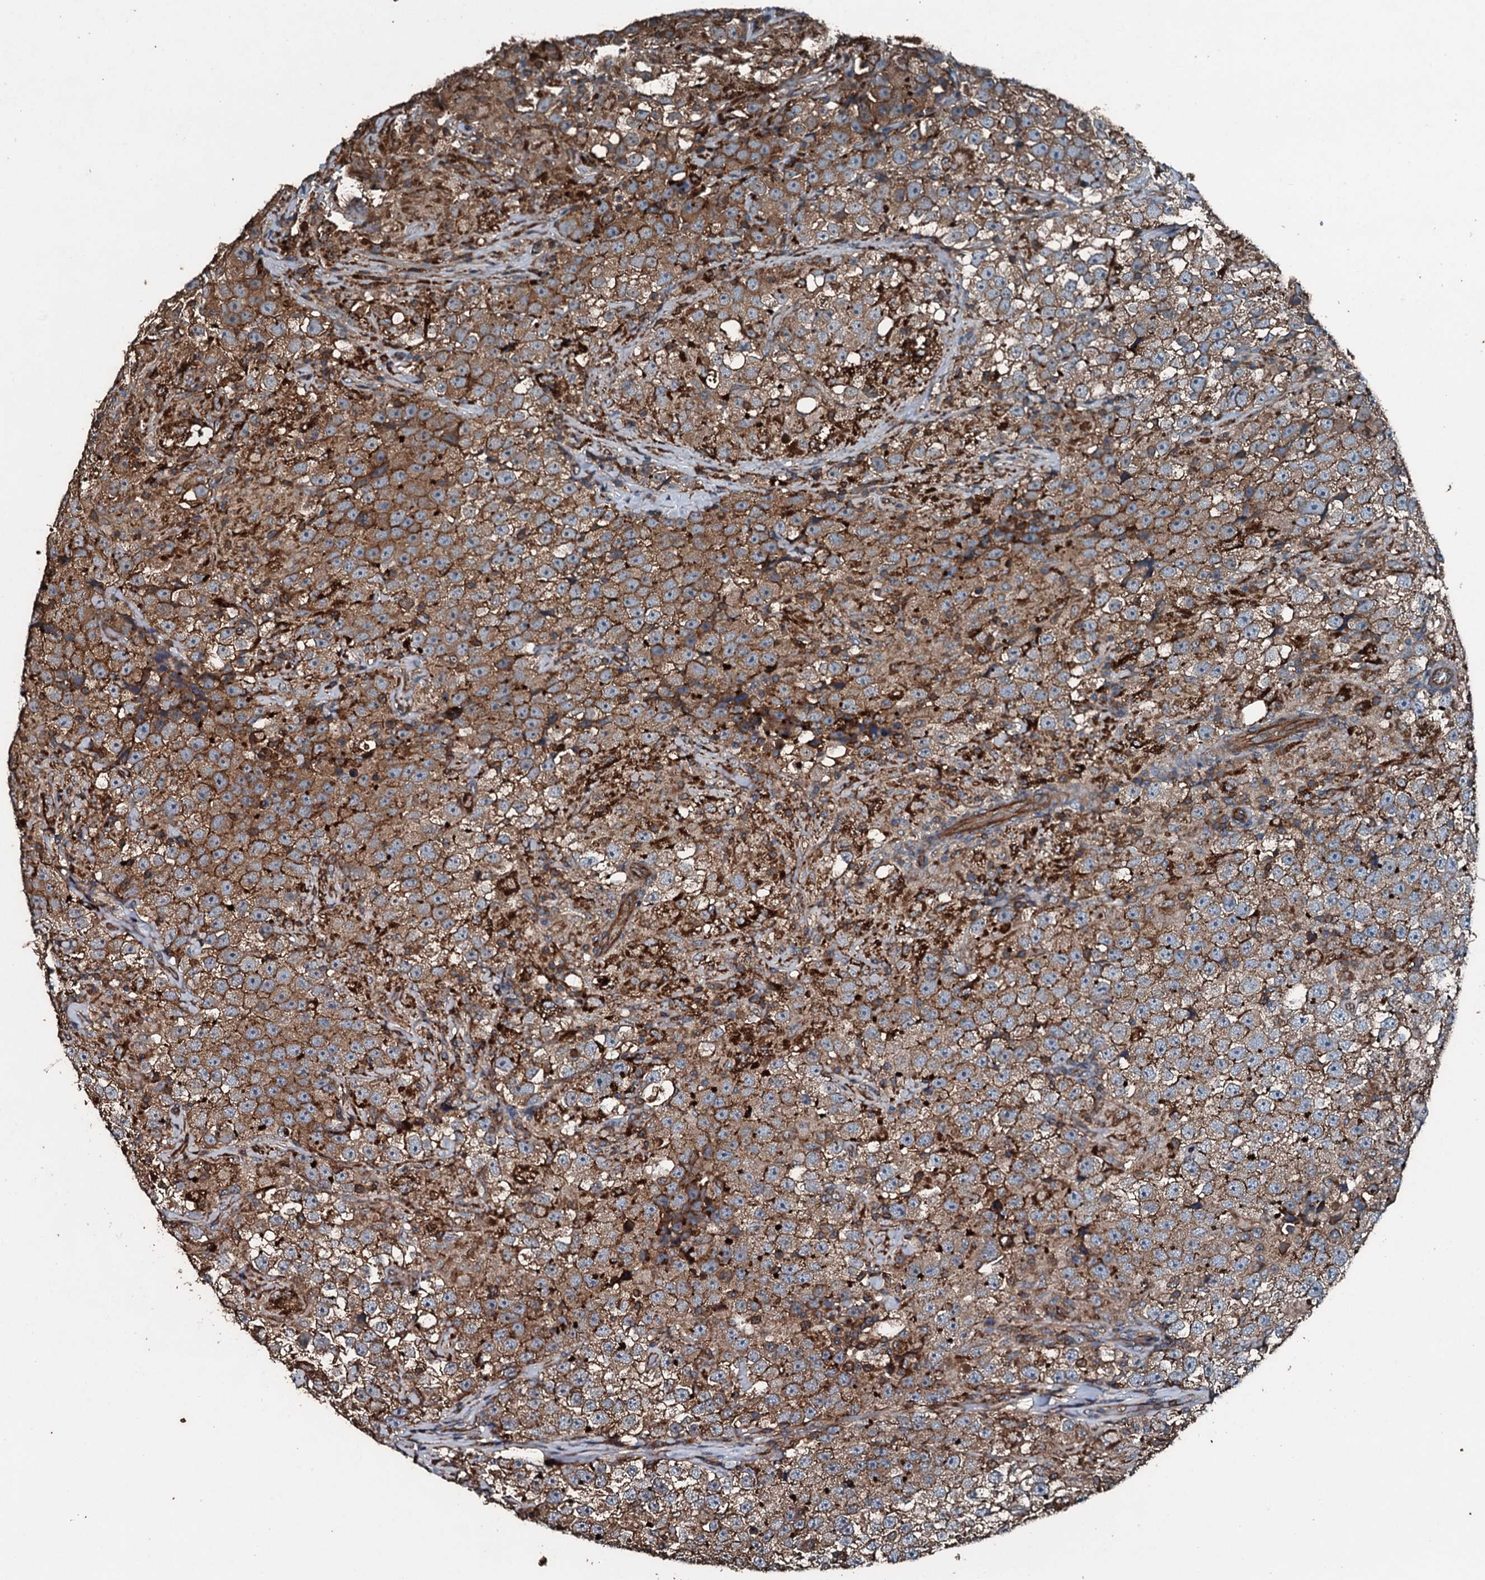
{"staining": {"intensity": "moderate", "quantity": ">75%", "location": "cytoplasmic/membranous"}, "tissue": "testis cancer", "cell_type": "Tumor cells", "image_type": "cancer", "snomed": [{"axis": "morphology", "description": "Seminoma, NOS"}, {"axis": "topography", "description": "Testis"}], "caption": "DAB immunohistochemical staining of seminoma (testis) demonstrates moderate cytoplasmic/membranous protein staining in approximately >75% of tumor cells. Nuclei are stained in blue.", "gene": "SLC25A38", "patient": {"sex": "male", "age": 46}}